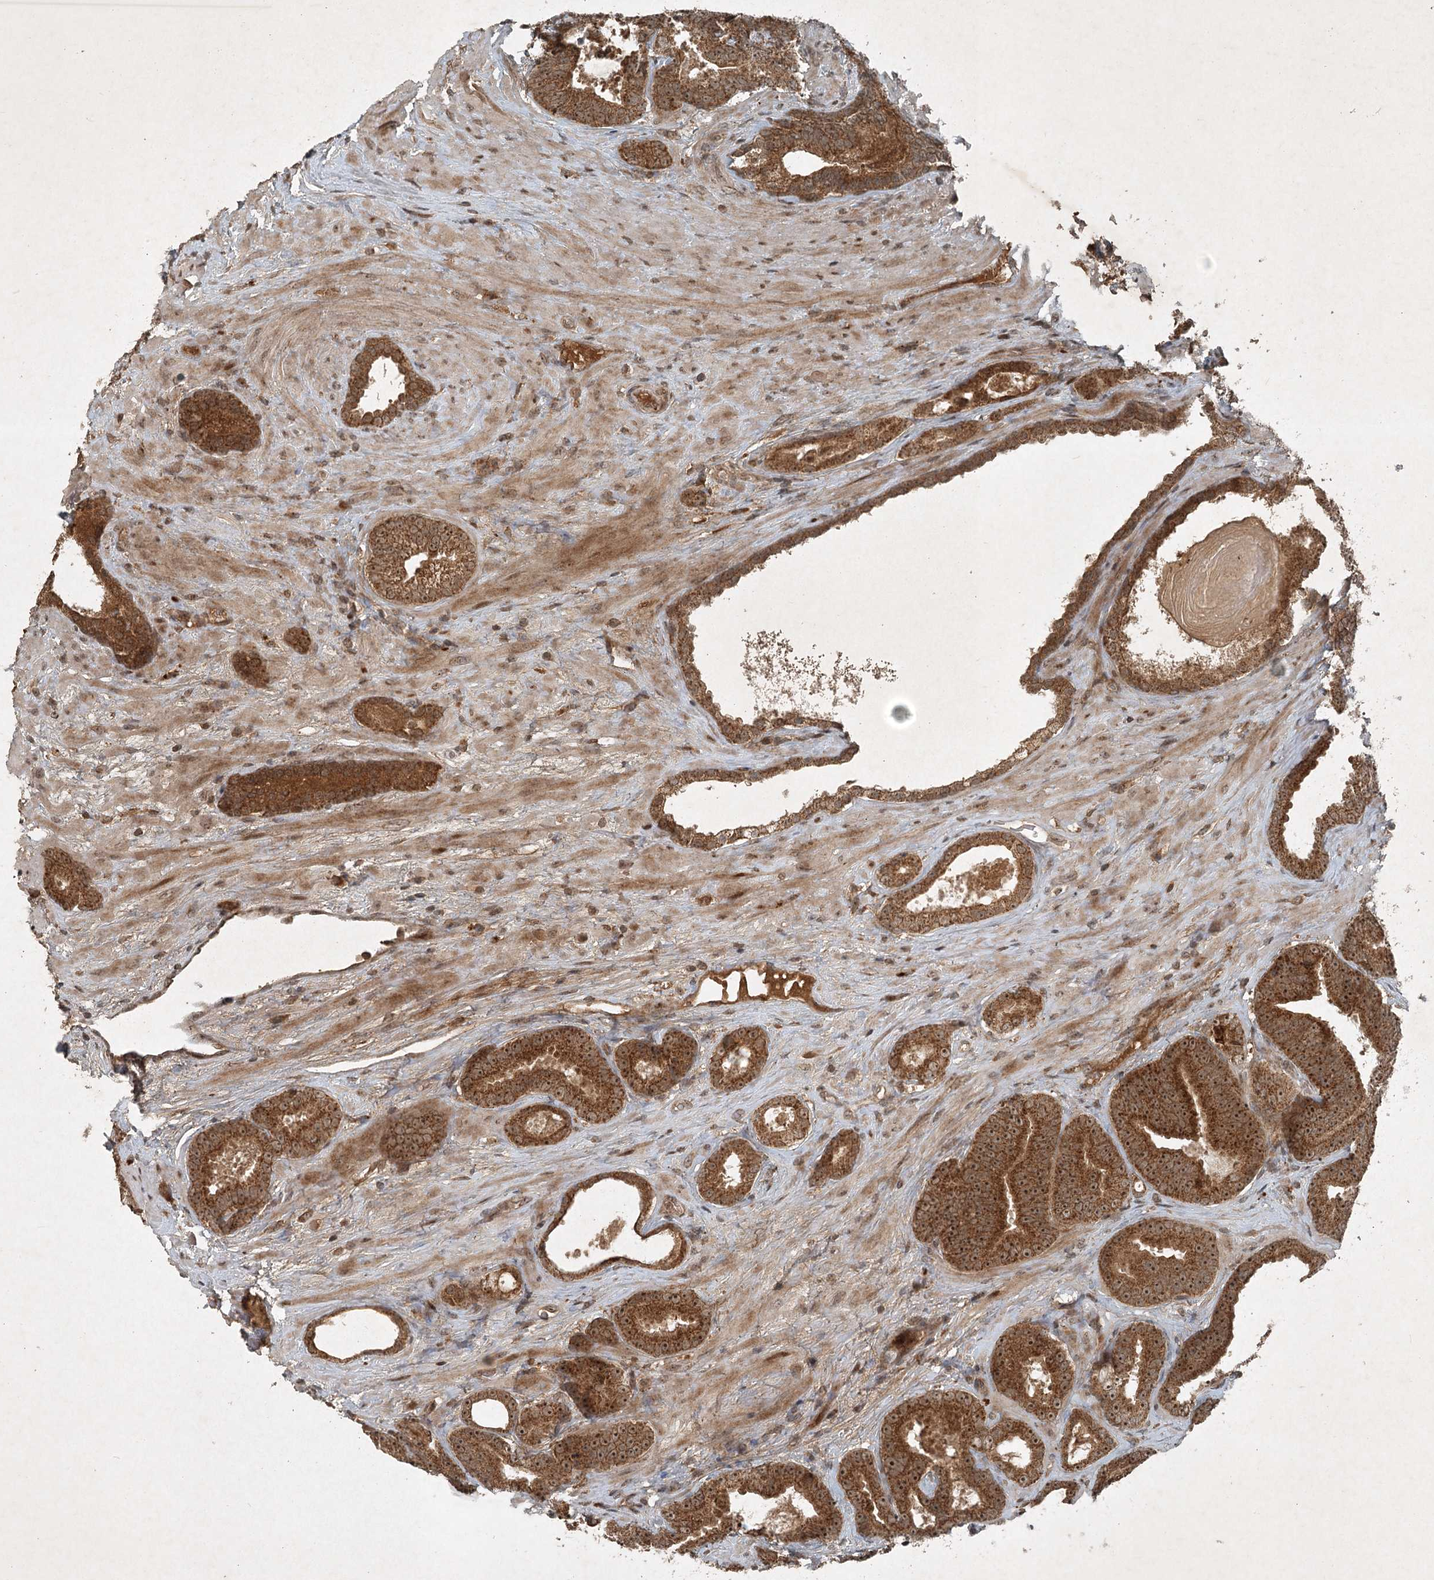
{"staining": {"intensity": "strong", "quantity": ">75%", "location": "cytoplasmic/membranous,nuclear"}, "tissue": "prostate cancer", "cell_type": "Tumor cells", "image_type": "cancer", "snomed": [{"axis": "morphology", "description": "Adenocarcinoma, High grade"}, {"axis": "topography", "description": "Prostate"}], "caption": "High-power microscopy captured an immunohistochemistry photomicrograph of prostate adenocarcinoma (high-grade), revealing strong cytoplasmic/membranous and nuclear expression in approximately >75% of tumor cells.", "gene": "UNC93A", "patient": {"sex": "male", "age": 66}}